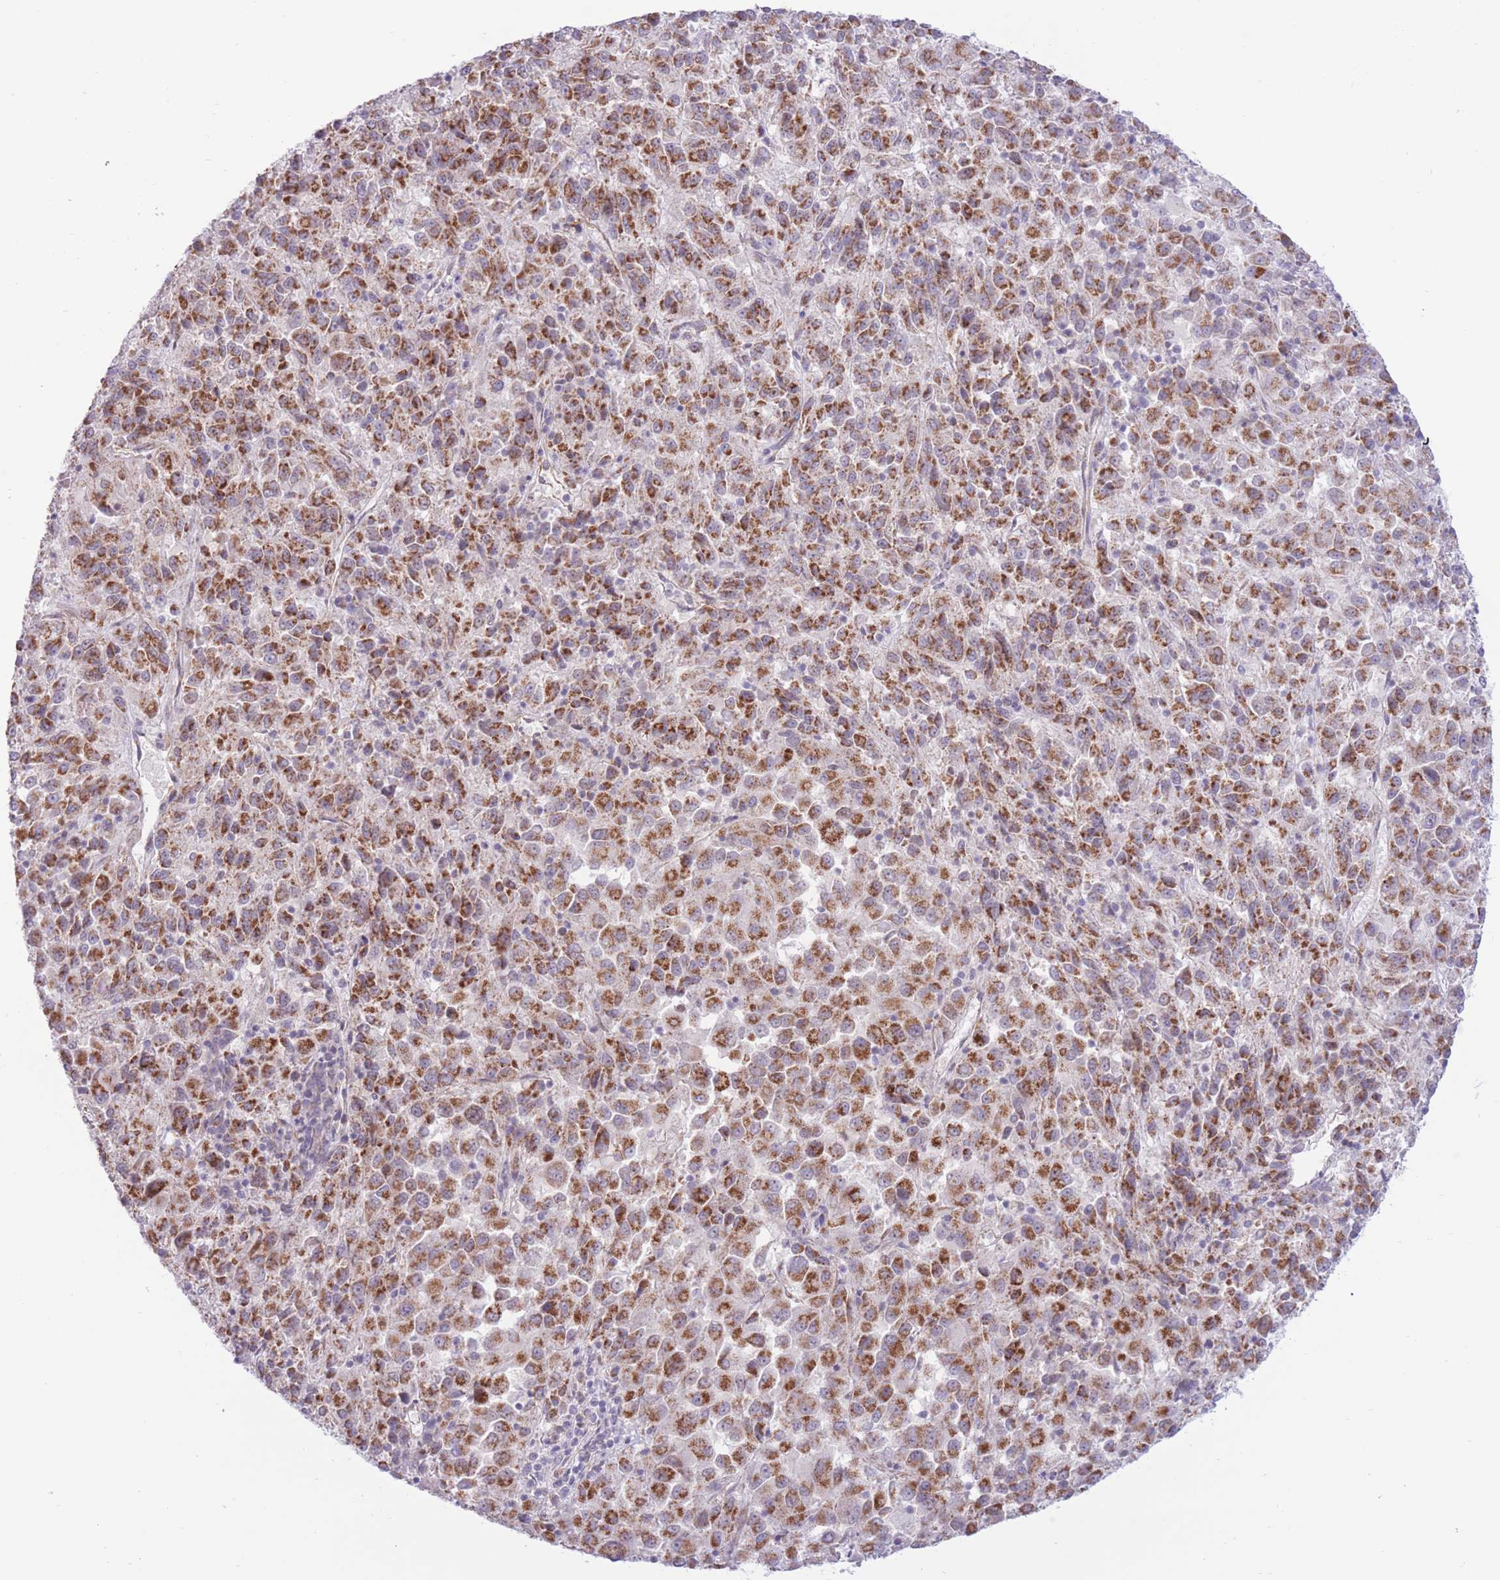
{"staining": {"intensity": "moderate", "quantity": ">75%", "location": "cytoplasmic/membranous"}, "tissue": "melanoma", "cell_type": "Tumor cells", "image_type": "cancer", "snomed": [{"axis": "morphology", "description": "Malignant melanoma, Metastatic site"}, {"axis": "topography", "description": "Lung"}], "caption": "Immunohistochemistry (IHC) of malignant melanoma (metastatic site) reveals medium levels of moderate cytoplasmic/membranous staining in about >75% of tumor cells. The staining was performed using DAB to visualize the protein expression in brown, while the nuclei were stained in blue with hematoxylin (Magnification: 20x).", "gene": "MRPS31", "patient": {"sex": "male", "age": 64}}